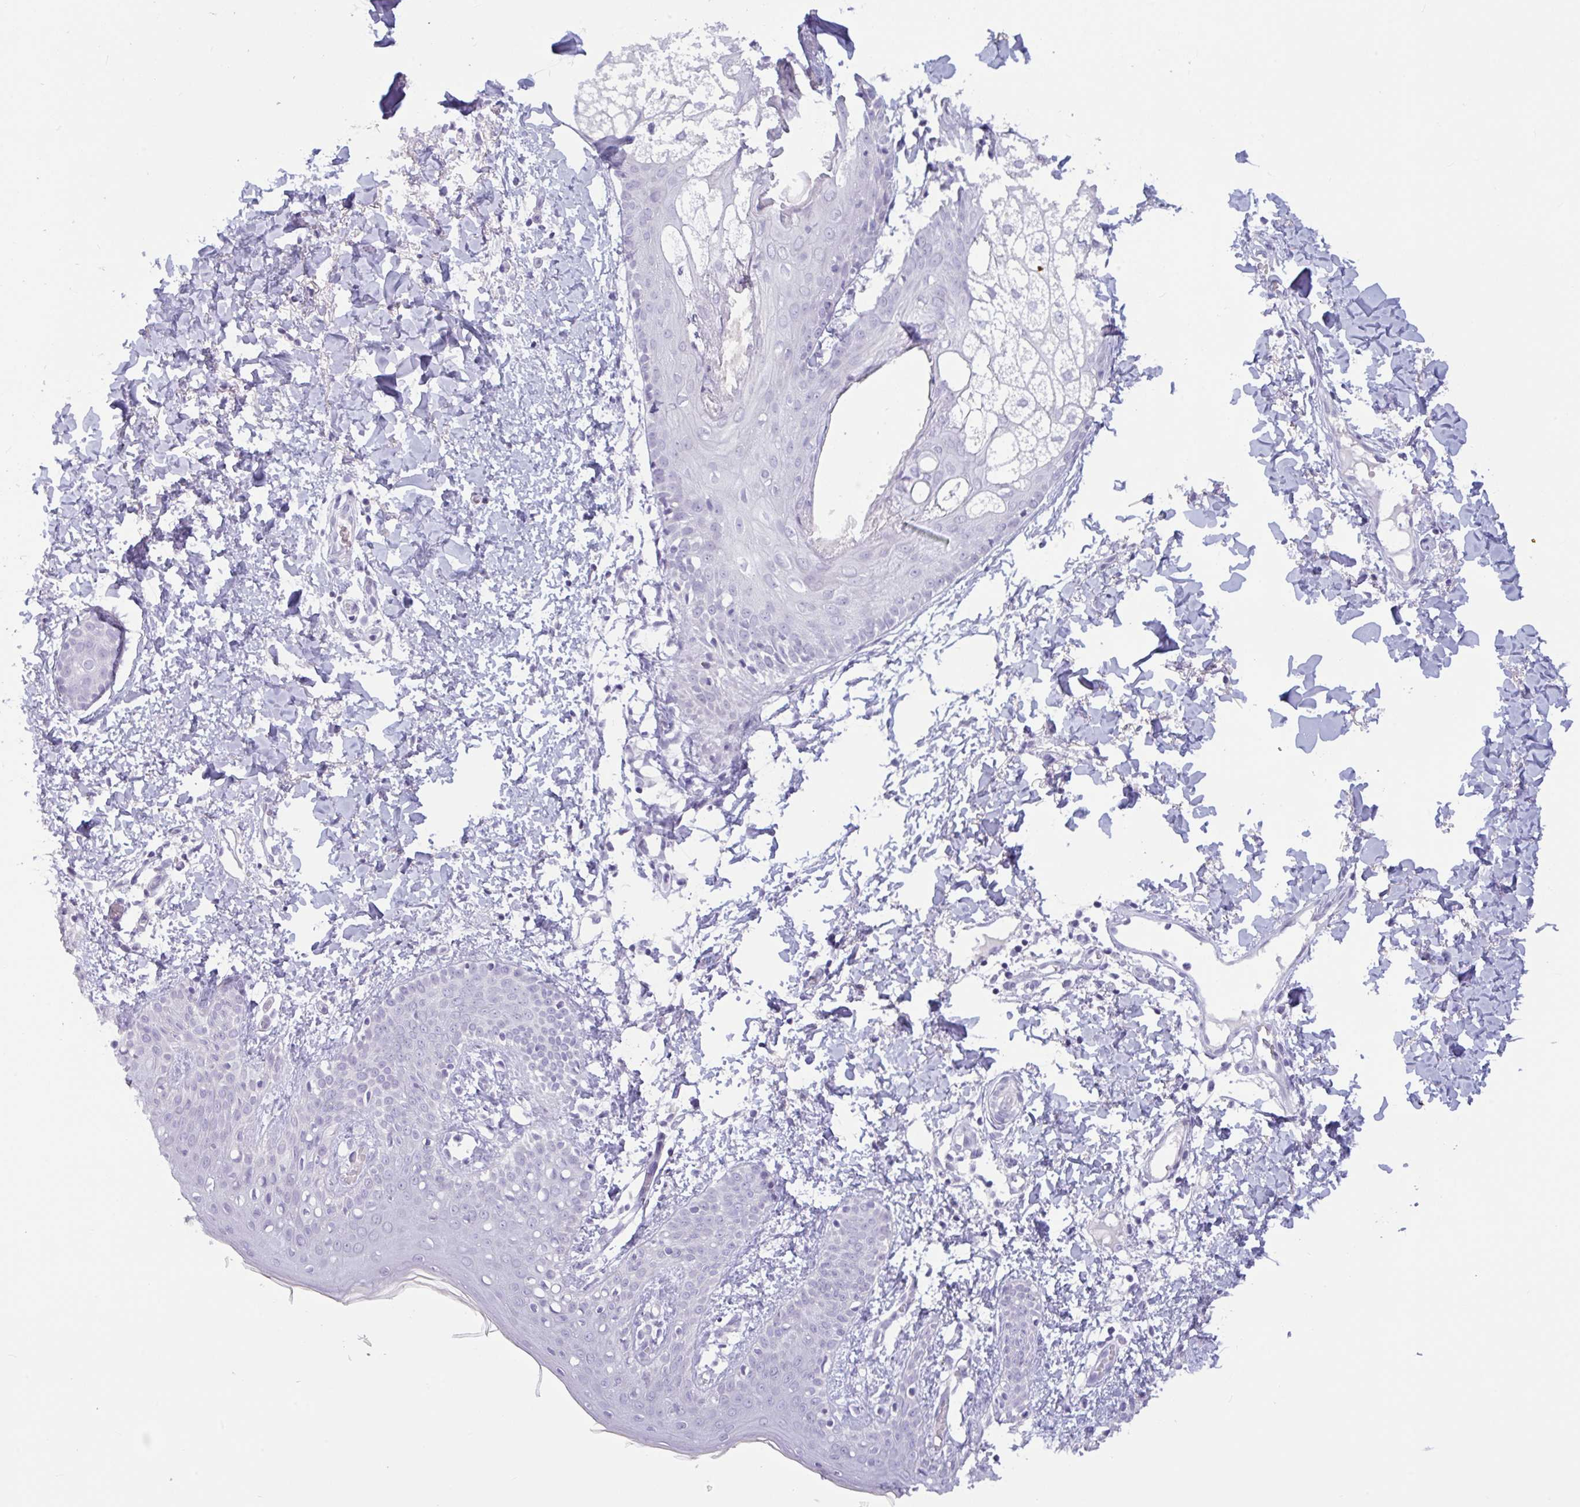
{"staining": {"intensity": "negative", "quantity": "none", "location": "none"}, "tissue": "skin", "cell_type": "Fibroblasts", "image_type": "normal", "snomed": [{"axis": "morphology", "description": "Normal tissue, NOS"}, {"axis": "topography", "description": "Skin"}], "caption": "A photomicrograph of human skin is negative for staining in fibroblasts. Brightfield microscopy of immunohistochemistry (IHC) stained with DAB (brown) and hematoxylin (blue), captured at high magnification.", "gene": "CTSE", "patient": {"sex": "male", "age": 16}}